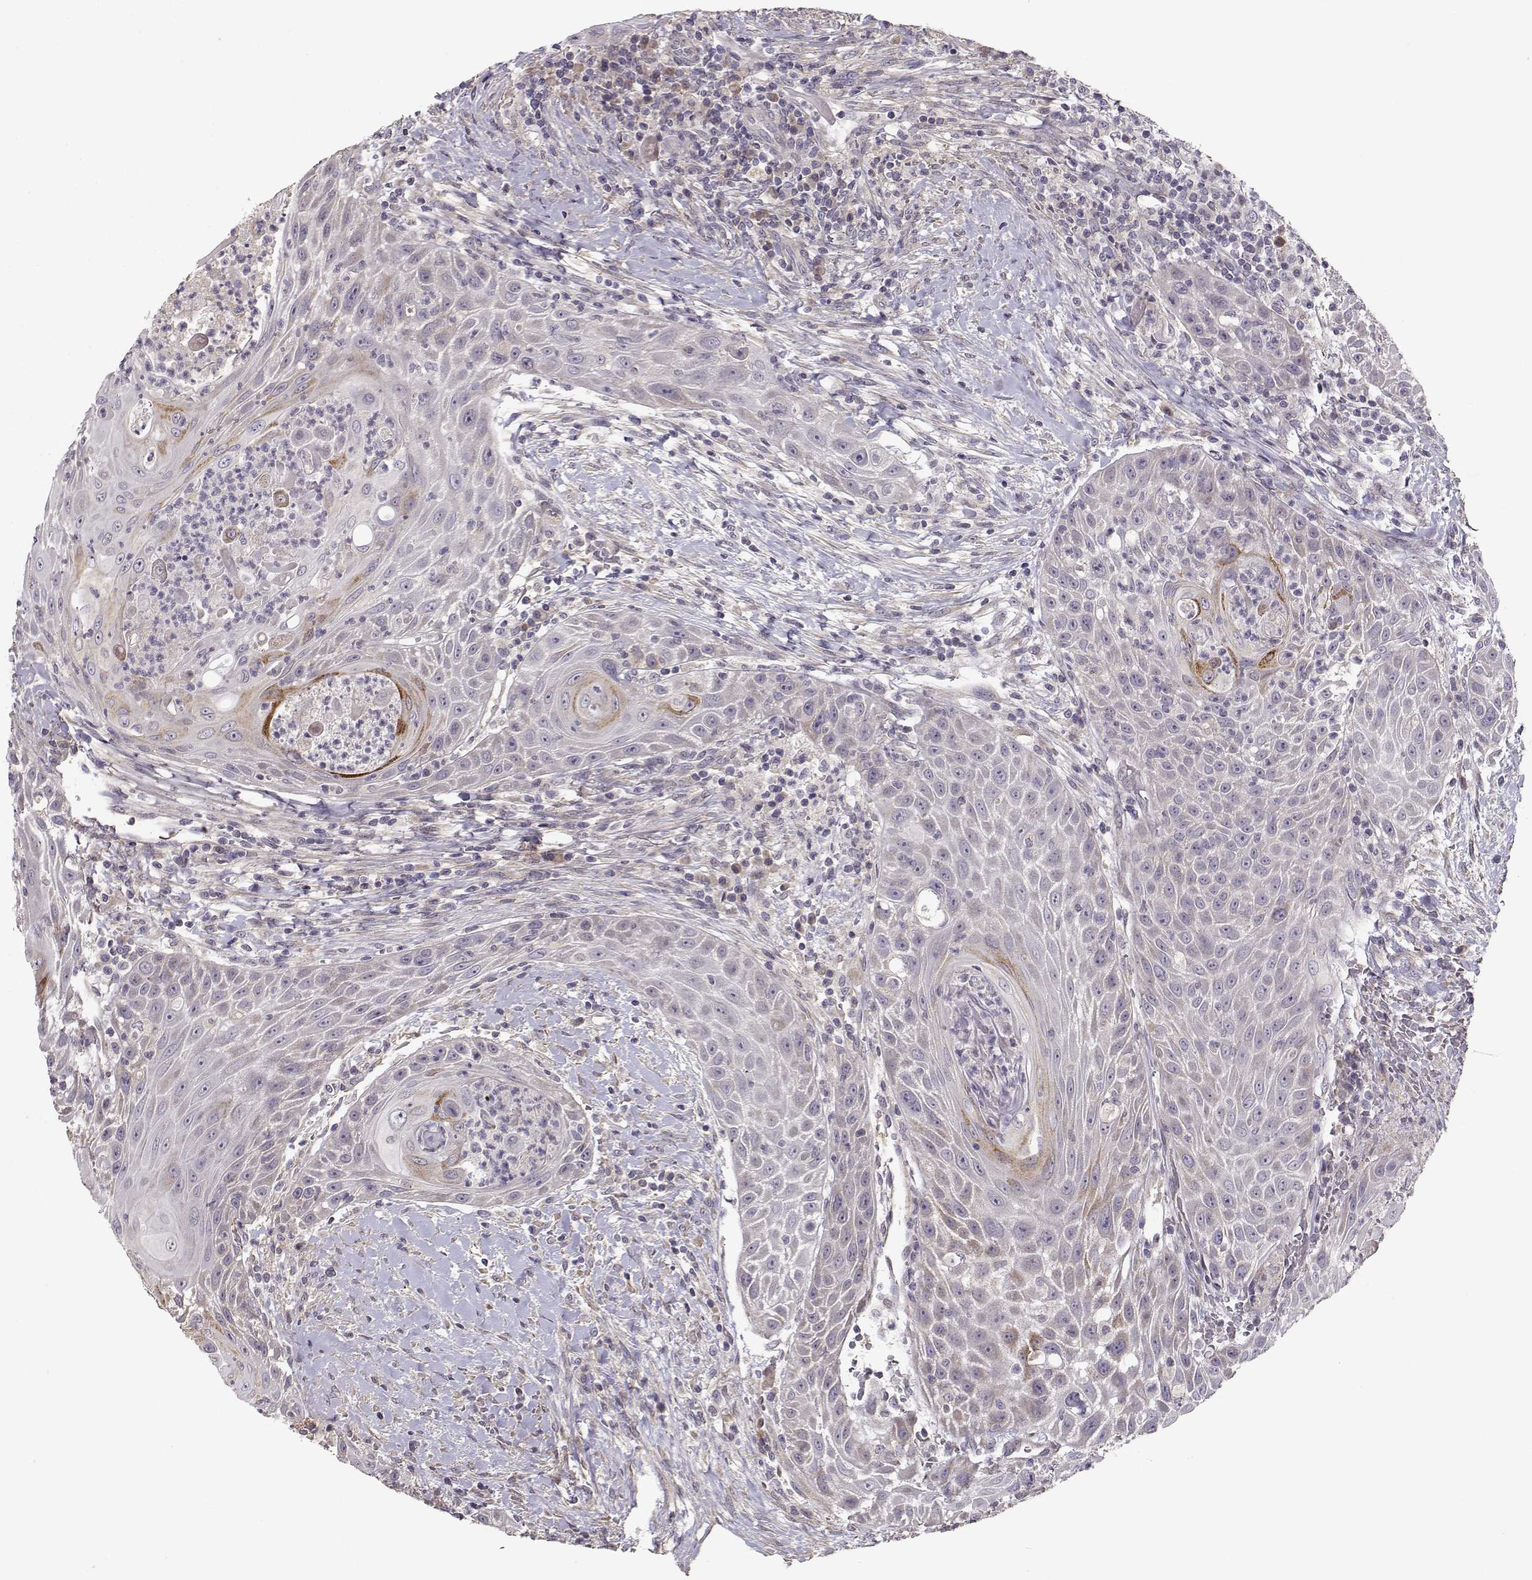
{"staining": {"intensity": "moderate", "quantity": "<25%", "location": "cytoplasmic/membranous"}, "tissue": "head and neck cancer", "cell_type": "Tumor cells", "image_type": "cancer", "snomed": [{"axis": "morphology", "description": "Squamous cell carcinoma, NOS"}, {"axis": "topography", "description": "Head-Neck"}], "caption": "Protein staining by immunohistochemistry reveals moderate cytoplasmic/membranous expression in approximately <25% of tumor cells in head and neck cancer.", "gene": "ENTPD8", "patient": {"sex": "male", "age": 69}}